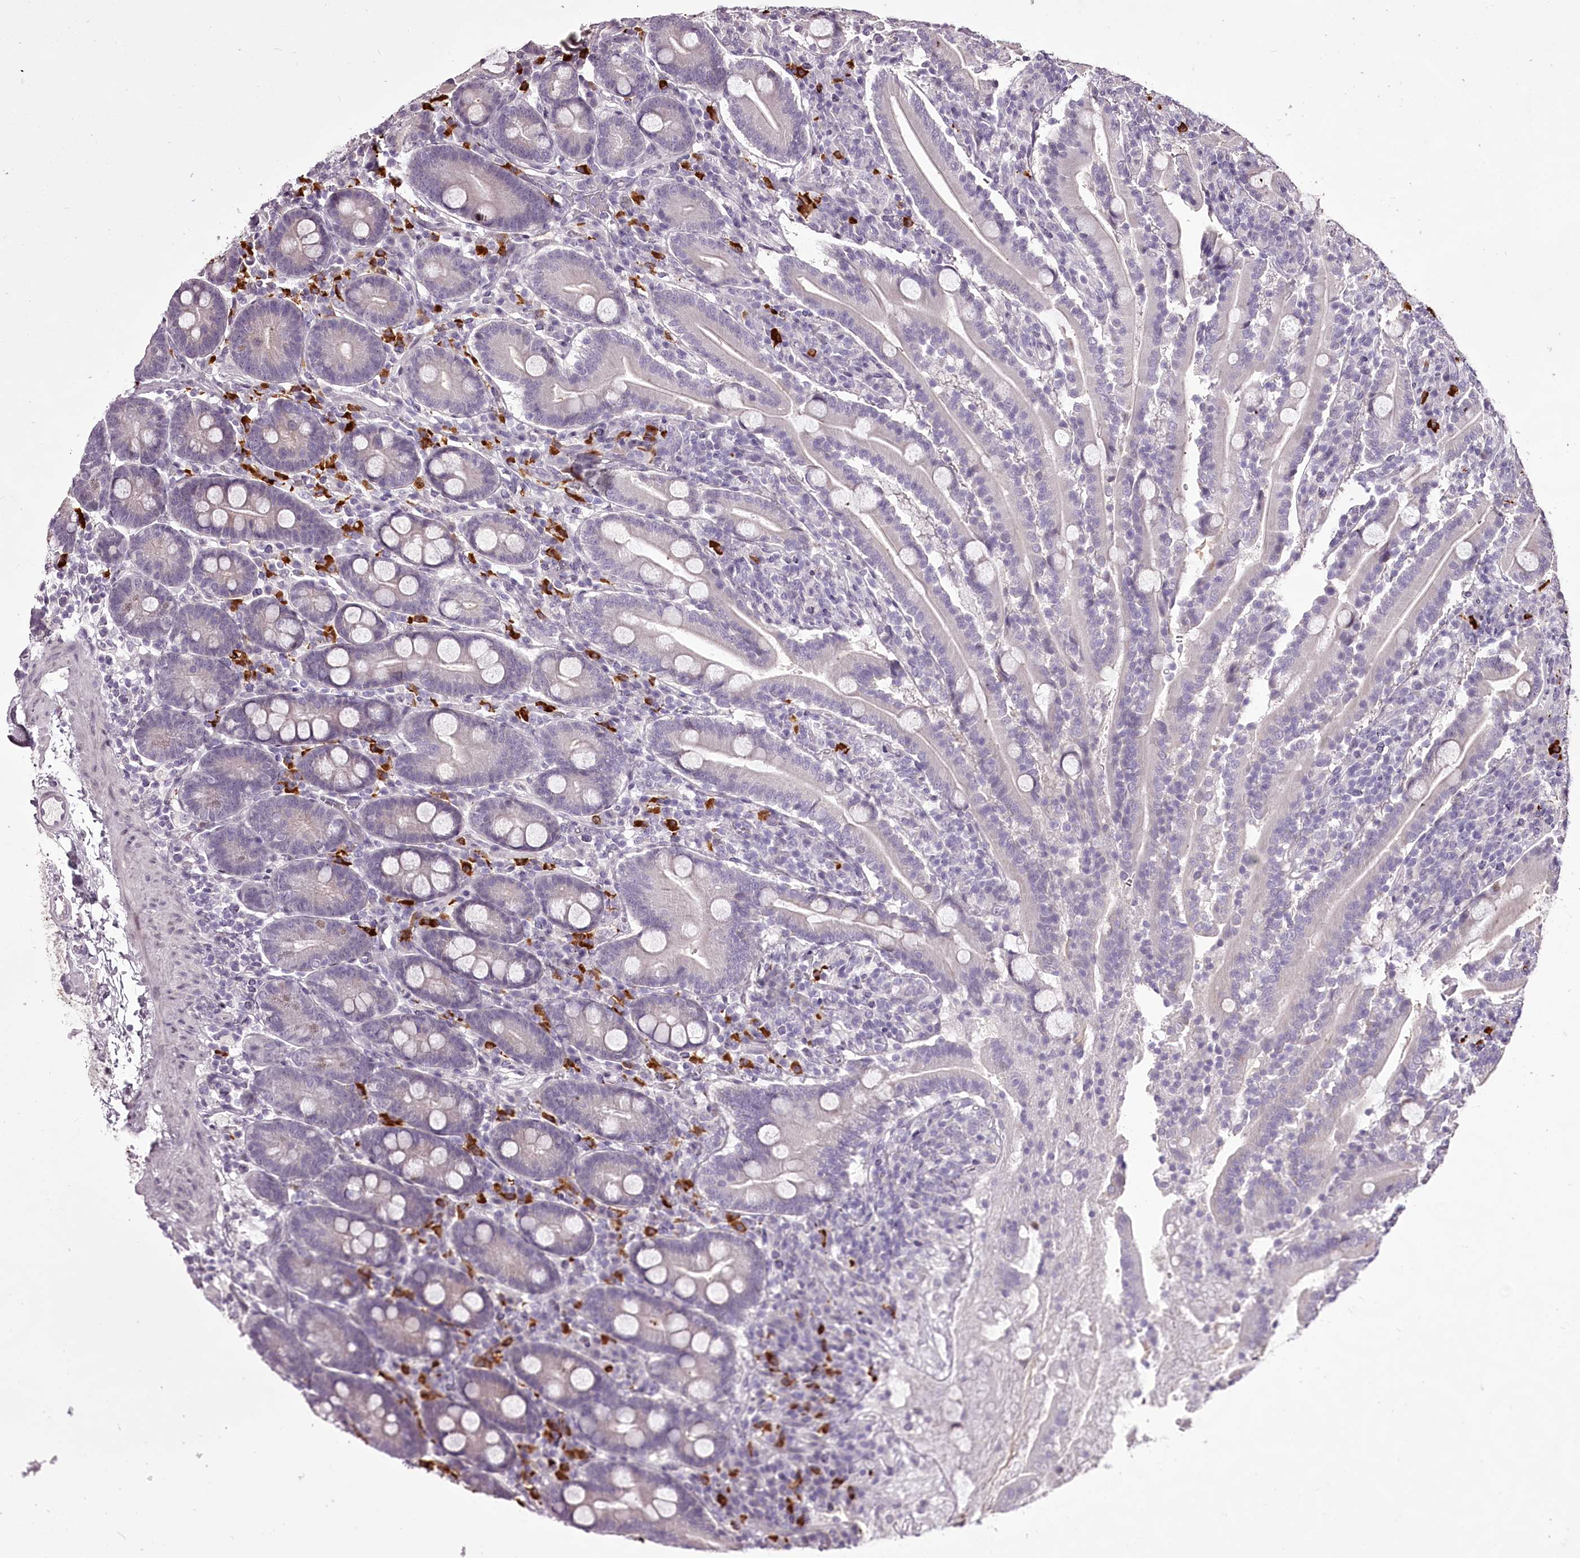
{"staining": {"intensity": "negative", "quantity": "none", "location": "none"}, "tissue": "duodenum", "cell_type": "Glandular cells", "image_type": "normal", "snomed": [{"axis": "morphology", "description": "Normal tissue, NOS"}, {"axis": "topography", "description": "Duodenum"}], "caption": "Benign duodenum was stained to show a protein in brown. There is no significant expression in glandular cells. (Immunohistochemistry (ihc), brightfield microscopy, high magnification).", "gene": "C1orf56", "patient": {"sex": "male", "age": 35}}